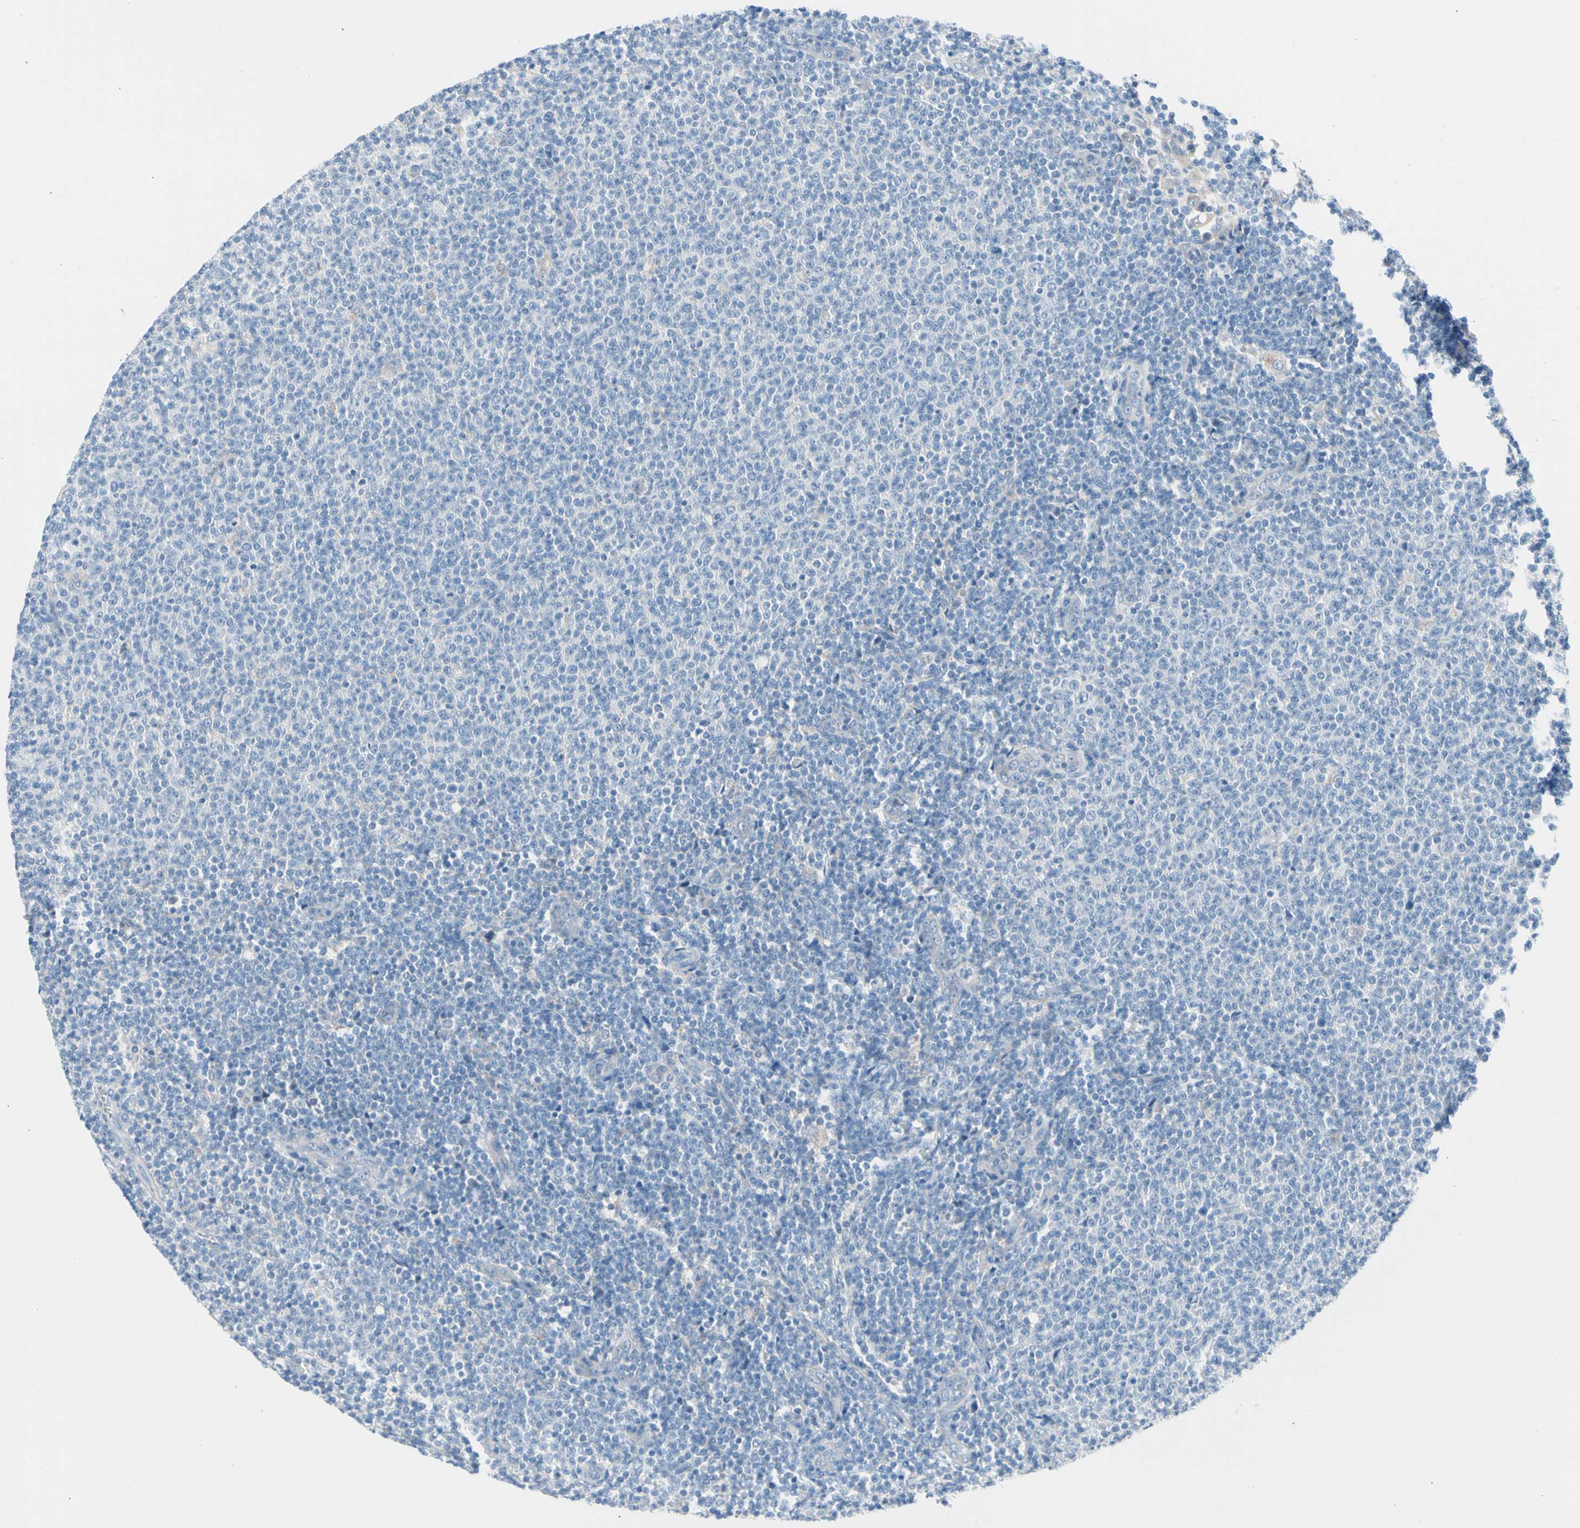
{"staining": {"intensity": "negative", "quantity": "none", "location": "none"}, "tissue": "lymphoma", "cell_type": "Tumor cells", "image_type": "cancer", "snomed": [{"axis": "morphology", "description": "Malignant lymphoma, non-Hodgkin's type, Low grade"}, {"axis": "topography", "description": "Lymph node"}], "caption": "Immunohistochemical staining of human lymphoma demonstrates no significant staining in tumor cells.", "gene": "CASQ1", "patient": {"sex": "male", "age": 66}}